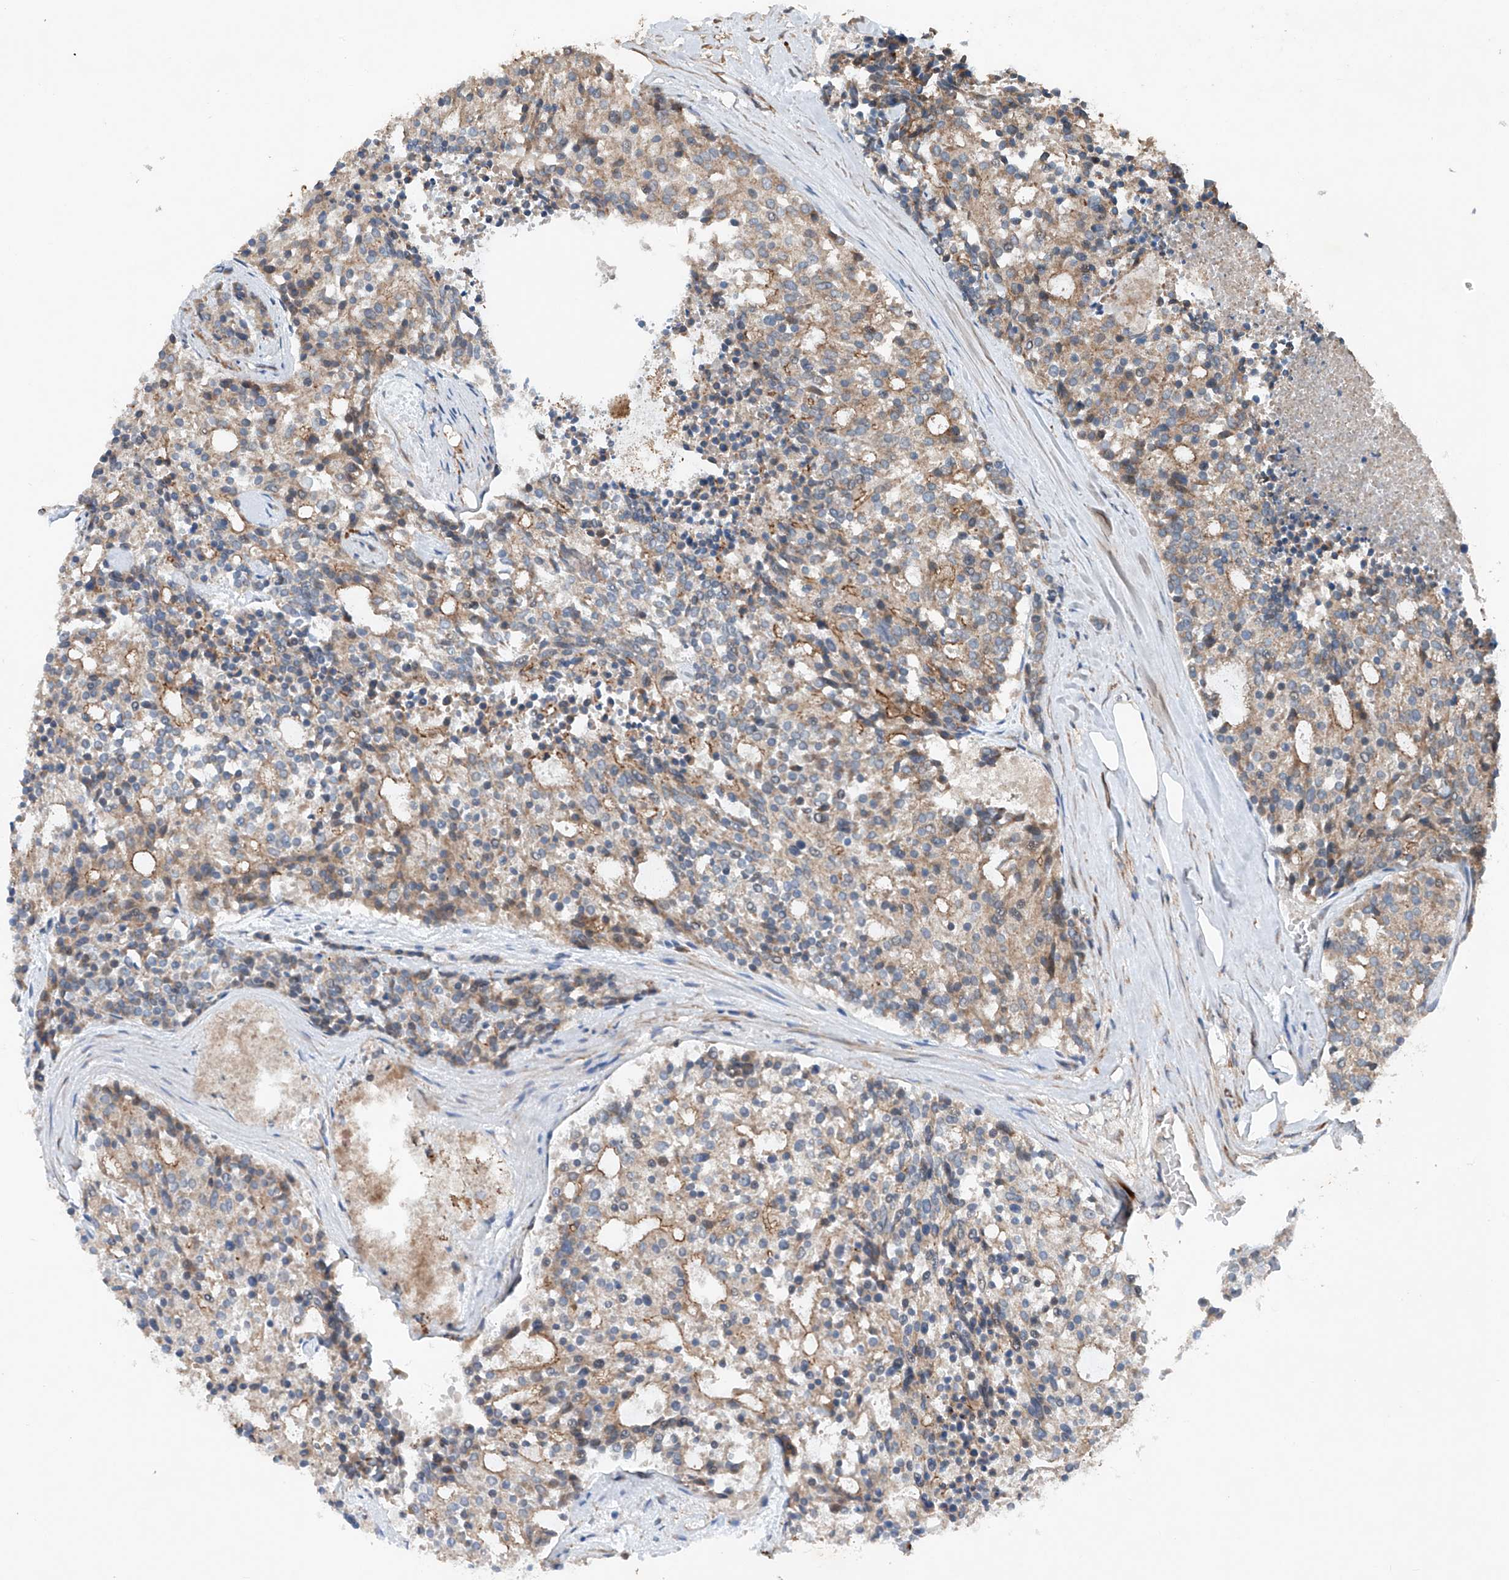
{"staining": {"intensity": "weak", "quantity": "25%-75%", "location": "cytoplasmic/membranous"}, "tissue": "carcinoid", "cell_type": "Tumor cells", "image_type": "cancer", "snomed": [{"axis": "morphology", "description": "Carcinoid, malignant, NOS"}, {"axis": "topography", "description": "Pancreas"}], "caption": "Malignant carcinoid was stained to show a protein in brown. There is low levels of weak cytoplasmic/membranous expression in approximately 25%-75% of tumor cells.", "gene": "CEP85L", "patient": {"sex": "female", "age": 54}}